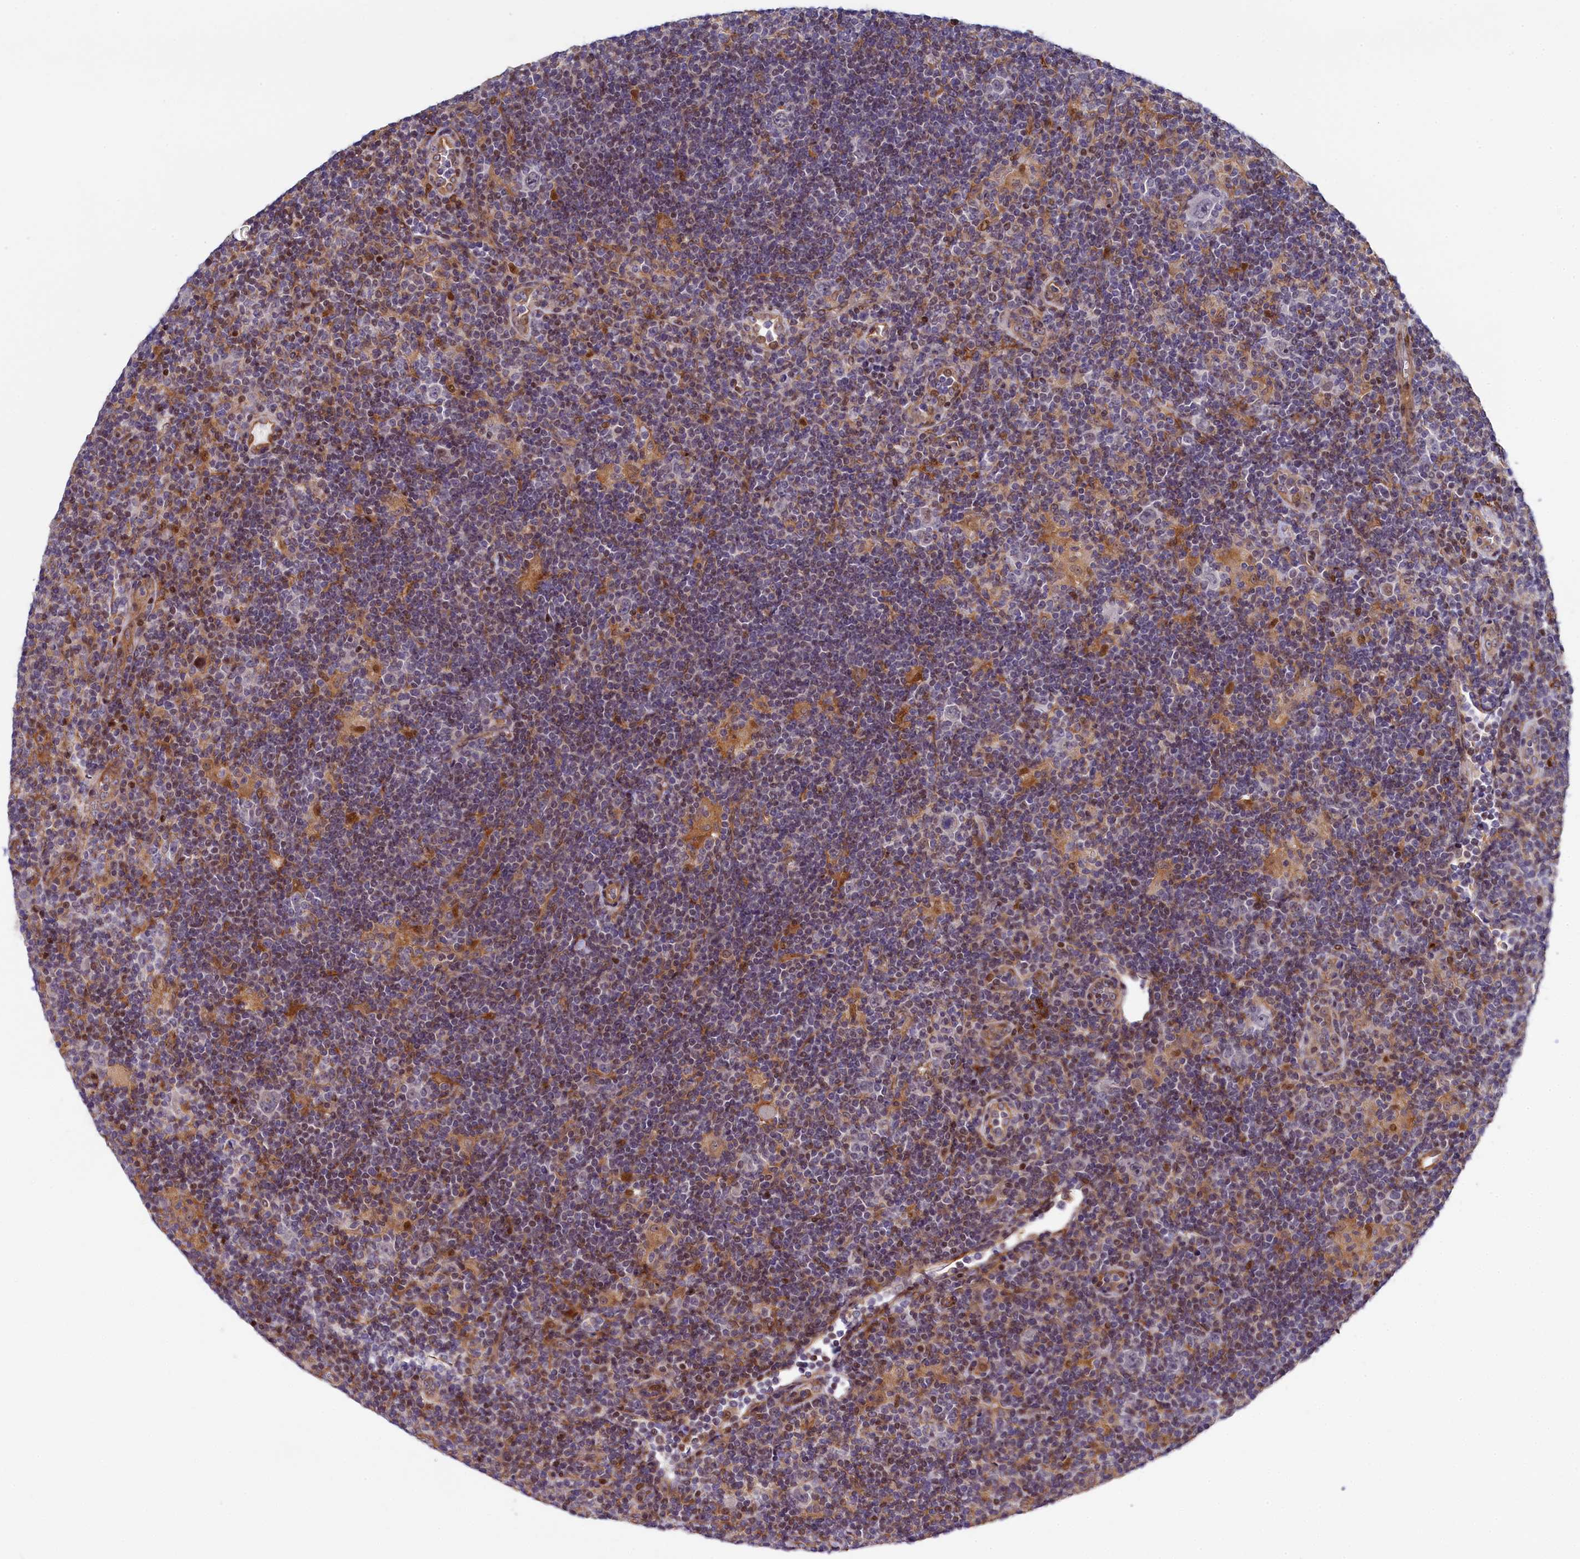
{"staining": {"intensity": "negative", "quantity": "none", "location": "none"}, "tissue": "lymphoma", "cell_type": "Tumor cells", "image_type": "cancer", "snomed": [{"axis": "morphology", "description": "Hodgkin's disease, NOS"}, {"axis": "topography", "description": "Lymph node"}], "caption": "Protein analysis of Hodgkin's disease demonstrates no significant positivity in tumor cells.", "gene": "TGDS", "patient": {"sex": "female", "age": 57}}